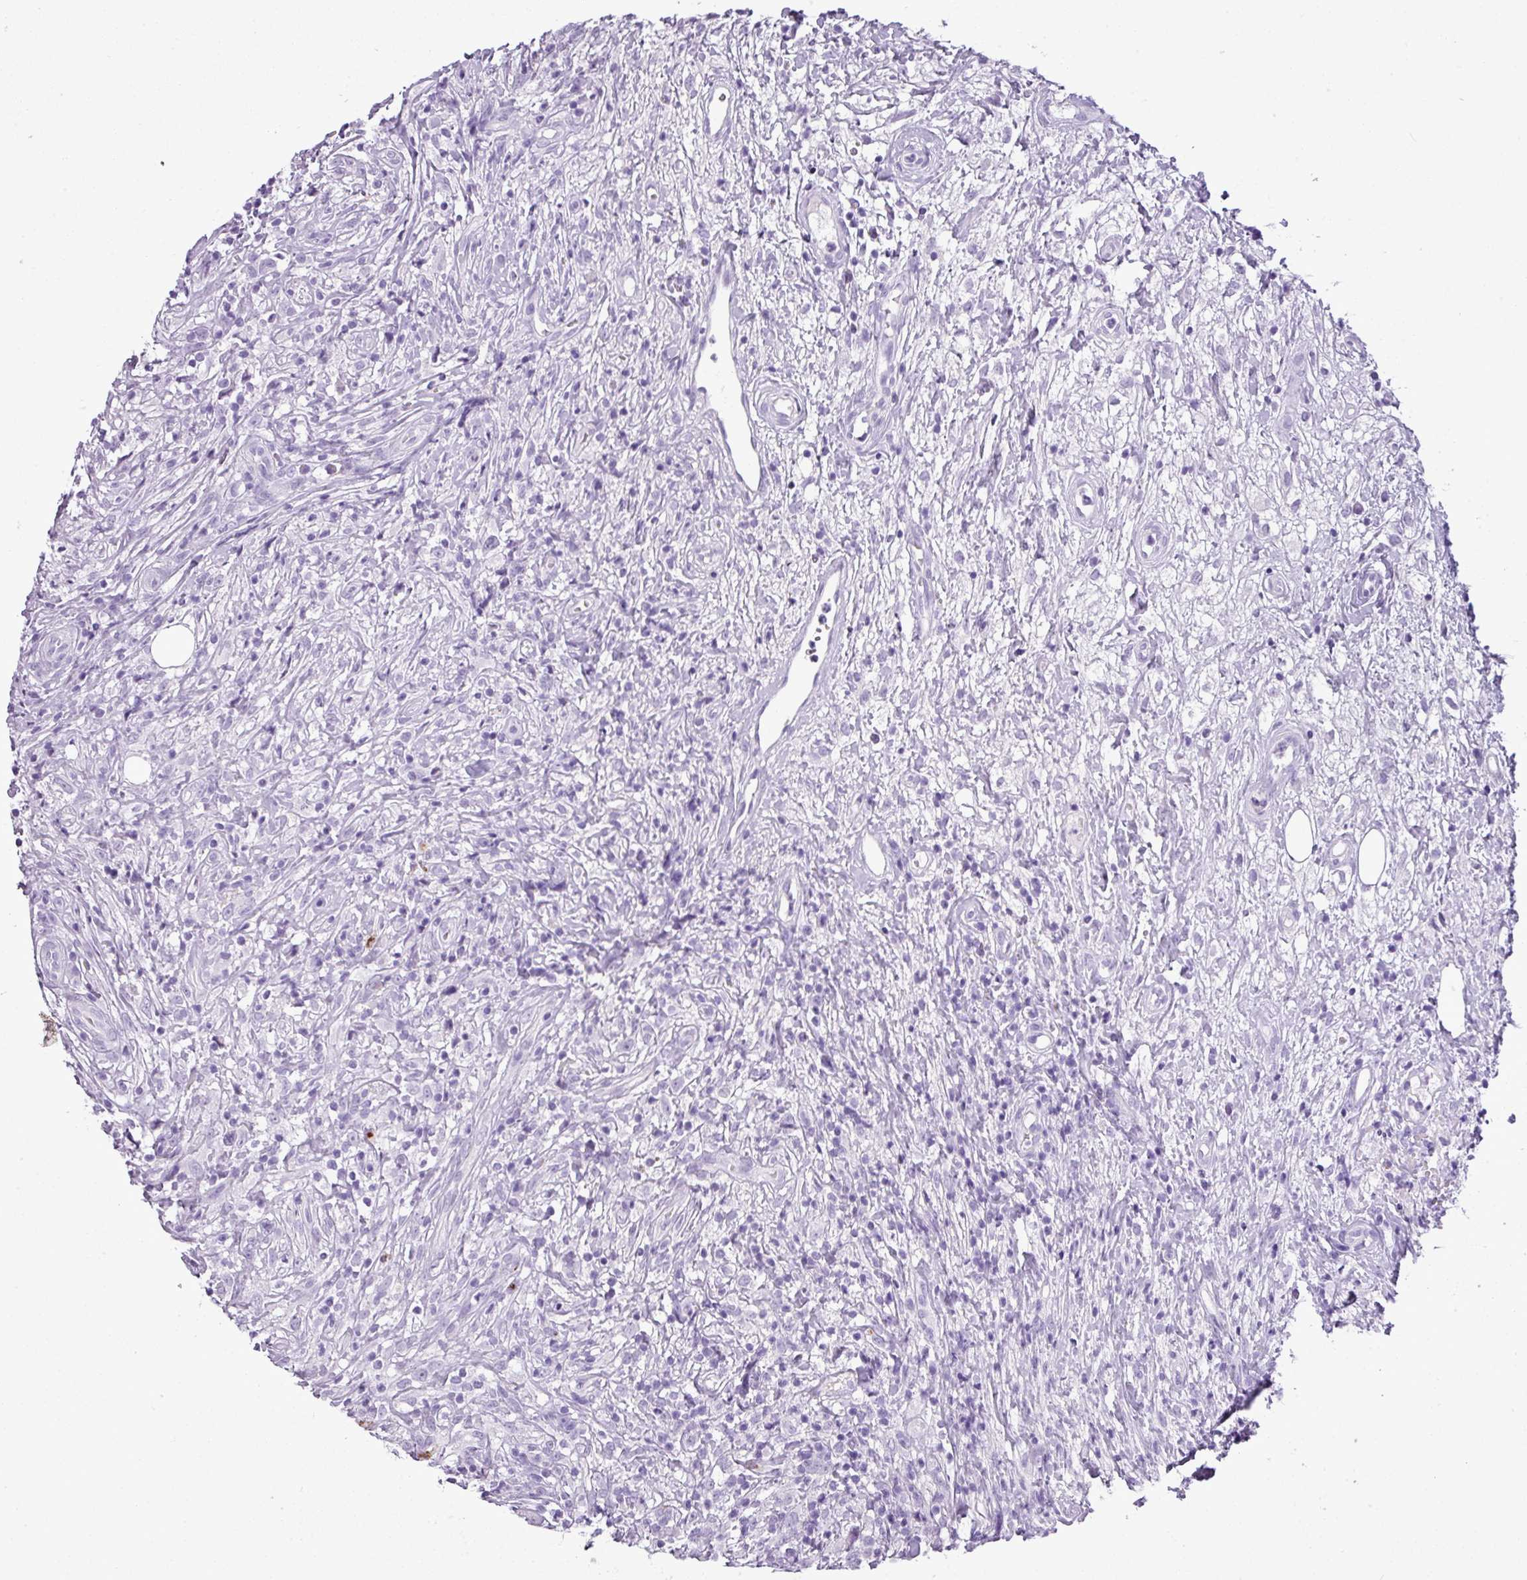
{"staining": {"intensity": "negative", "quantity": "none", "location": "none"}, "tissue": "lymphoma", "cell_type": "Tumor cells", "image_type": "cancer", "snomed": [{"axis": "morphology", "description": "Hodgkin's disease, NOS"}, {"axis": "topography", "description": "No Tissue"}], "caption": "A histopathology image of human Hodgkin's disease is negative for staining in tumor cells.", "gene": "RBMXL2", "patient": {"sex": "female", "age": 21}}